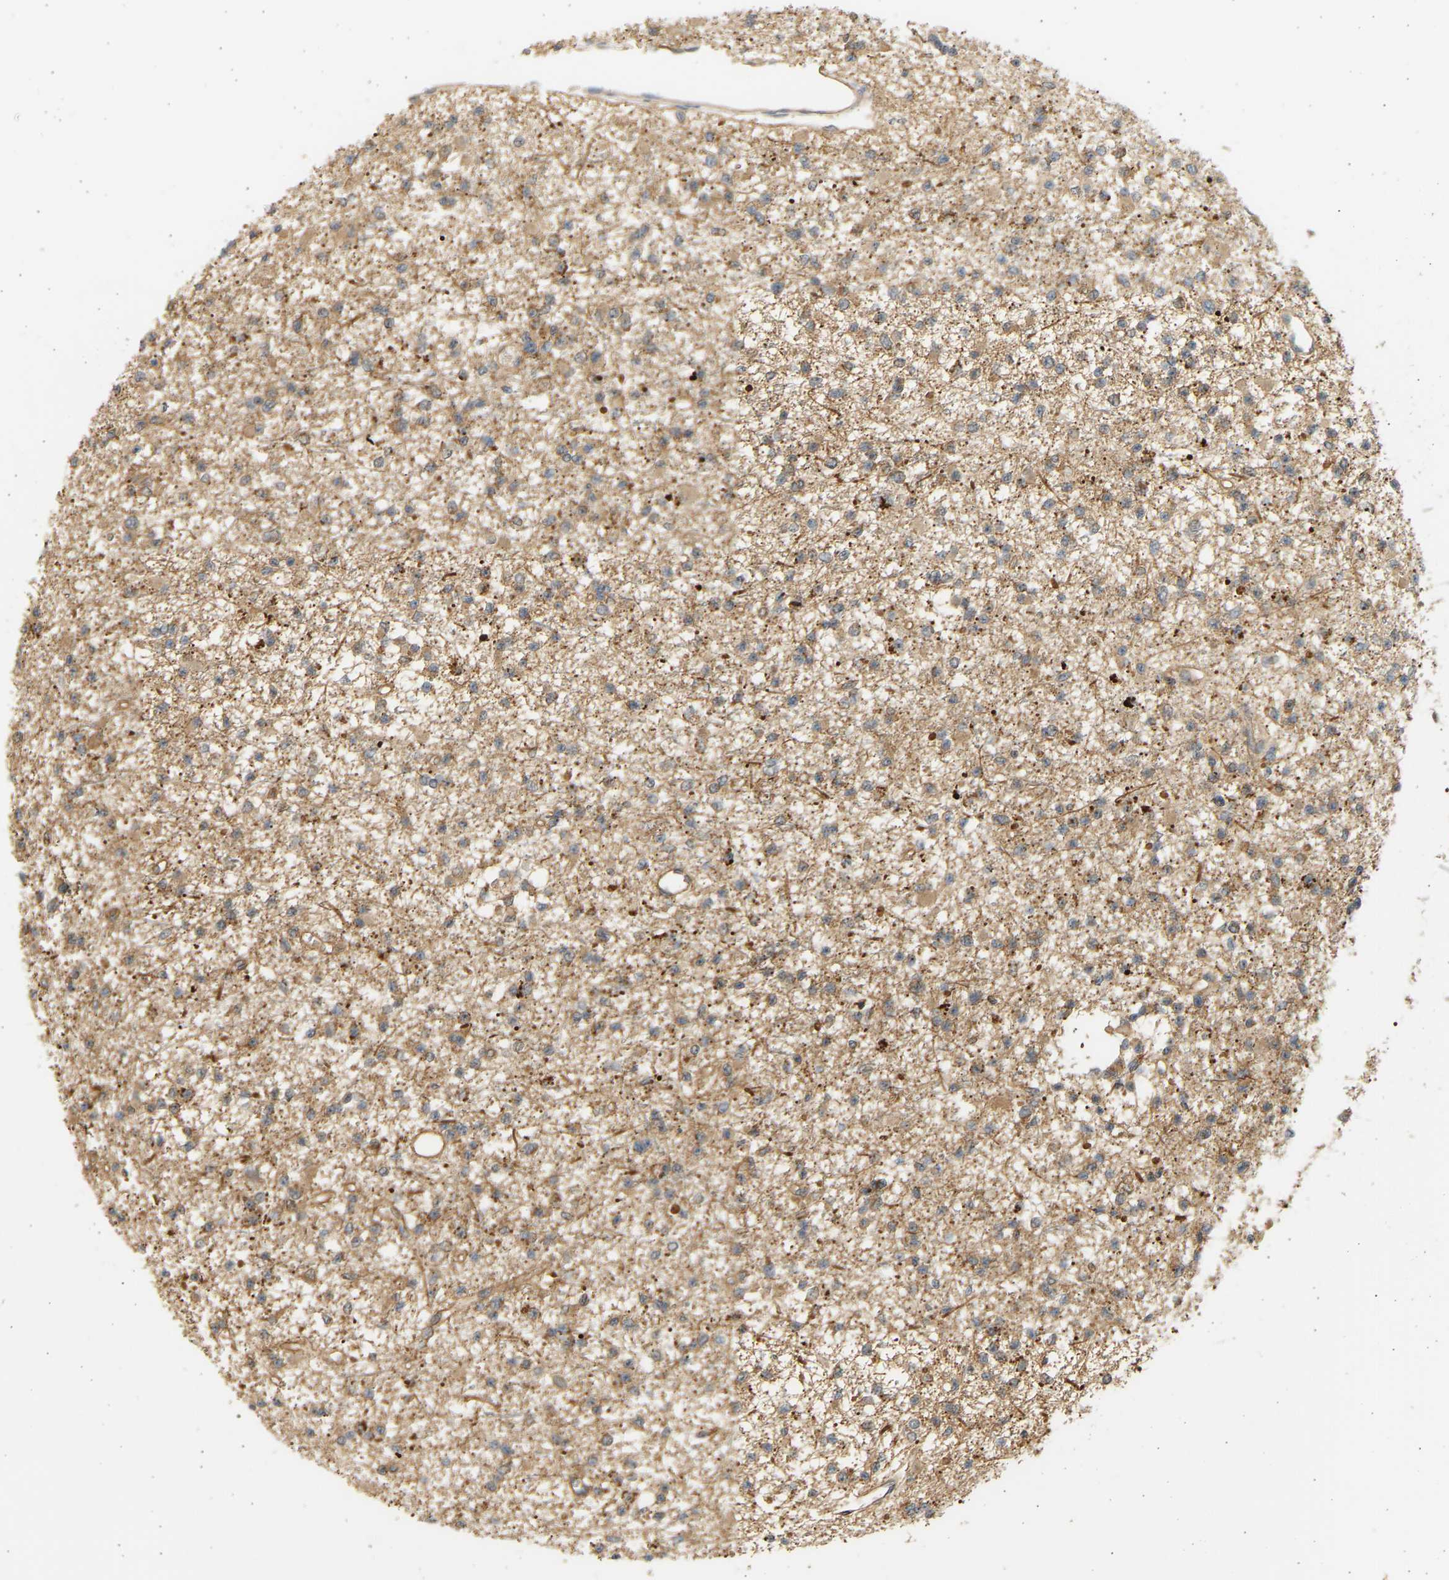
{"staining": {"intensity": "moderate", "quantity": ">75%", "location": "cytoplasmic/membranous"}, "tissue": "glioma", "cell_type": "Tumor cells", "image_type": "cancer", "snomed": [{"axis": "morphology", "description": "Glioma, malignant, Low grade"}, {"axis": "topography", "description": "Brain"}], "caption": "A brown stain labels moderate cytoplasmic/membranous expression of a protein in malignant glioma (low-grade) tumor cells.", "gene": "B4GALT6", "patient": {"sex": "female", "age": 22}}